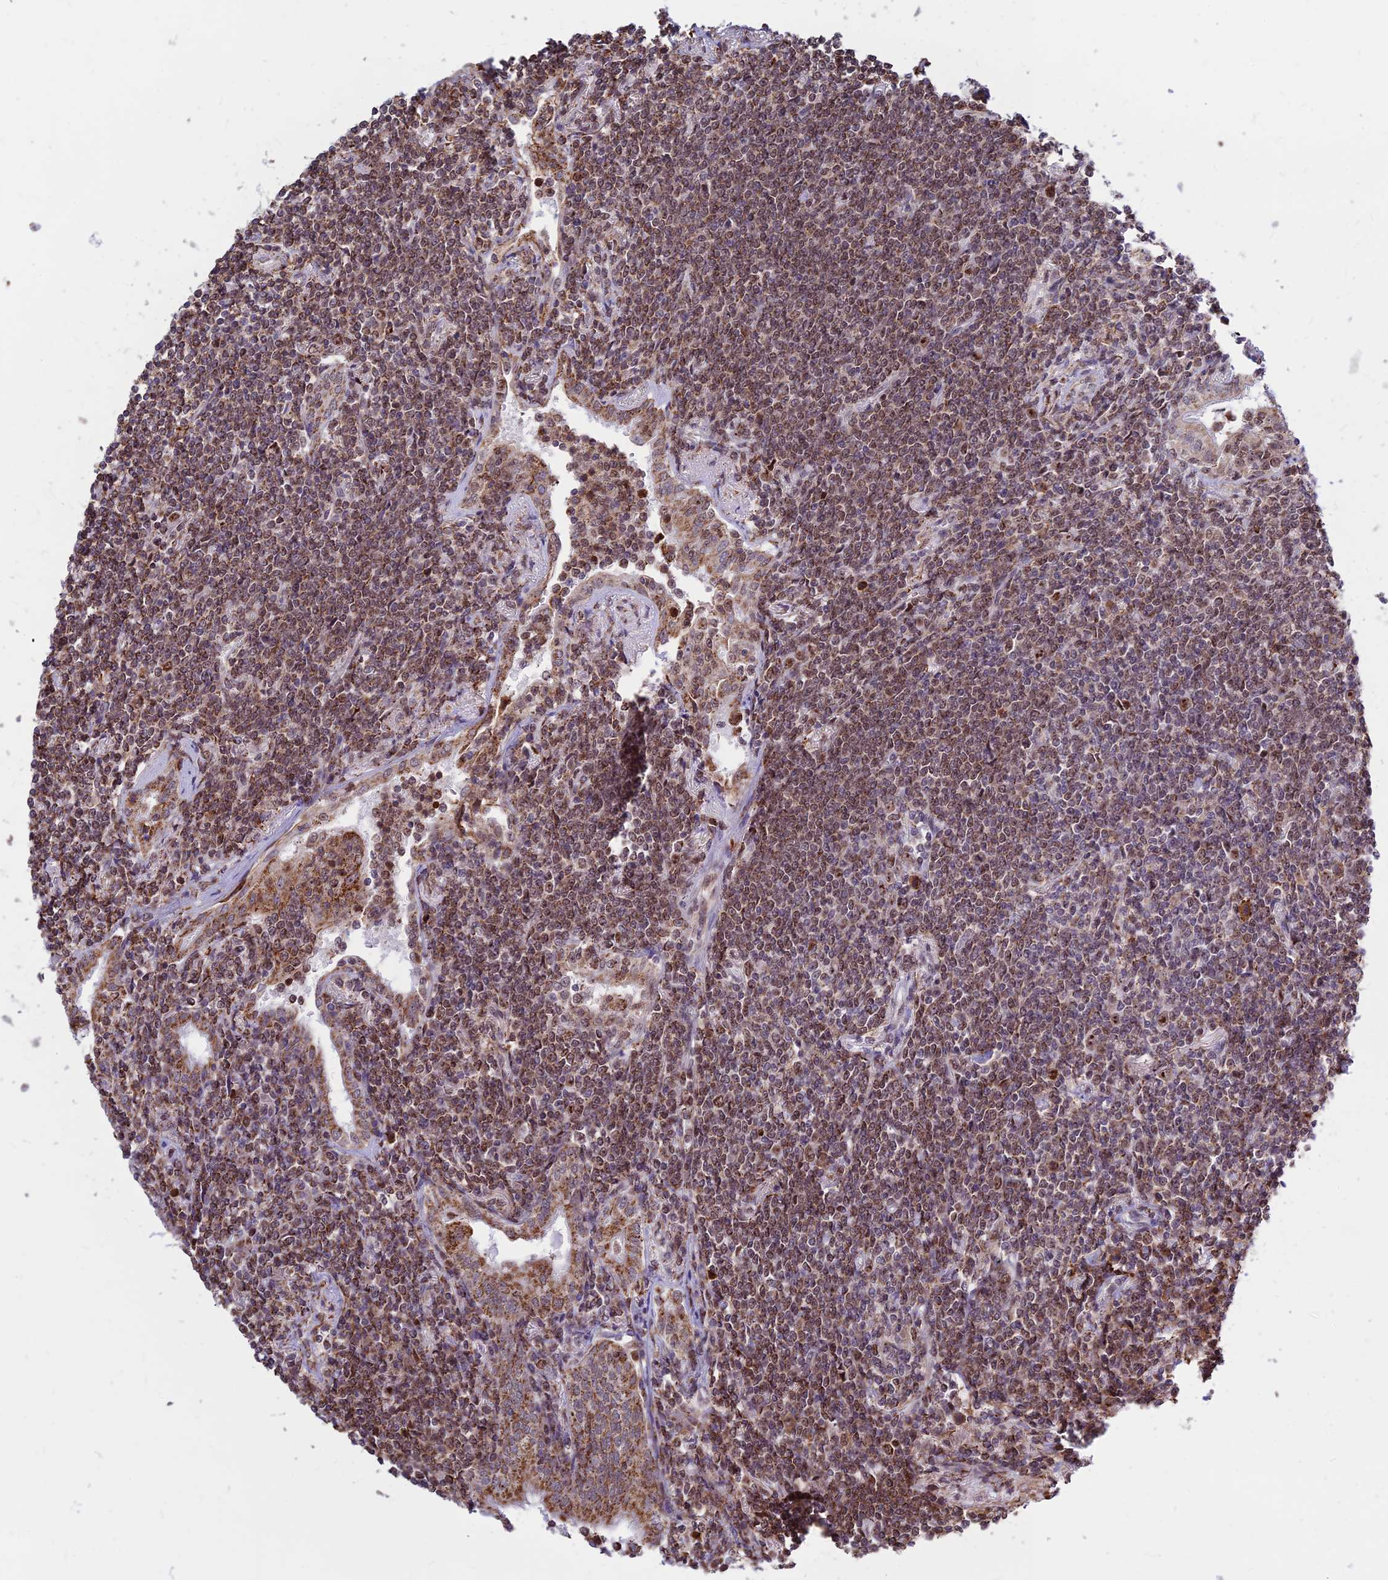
{"staining": {"intensity": "moderate", "quantity": ">75%", "location": "nuclear"}, "tissue": "lymphoma", "cell_type": "Tumor cells", "image_type": "cancer", "snomed": [{"axis": "morphology", "description": "Malignant lymphoma, non-Hodgkin's type, Low grade"}, {"axis": "topography", "description": "Lung"}], "caption": "Immunohistochemical staining of lymphoma reveals moderate nuclear protein positivity in about >75% of tumor cells. (Stains: DAB in brown, nuclei in blue, Microscopy: brightfield microscopy at high magnification).", "gene": "POLR1G", "patient": {"sex": "female", "age": 71}}